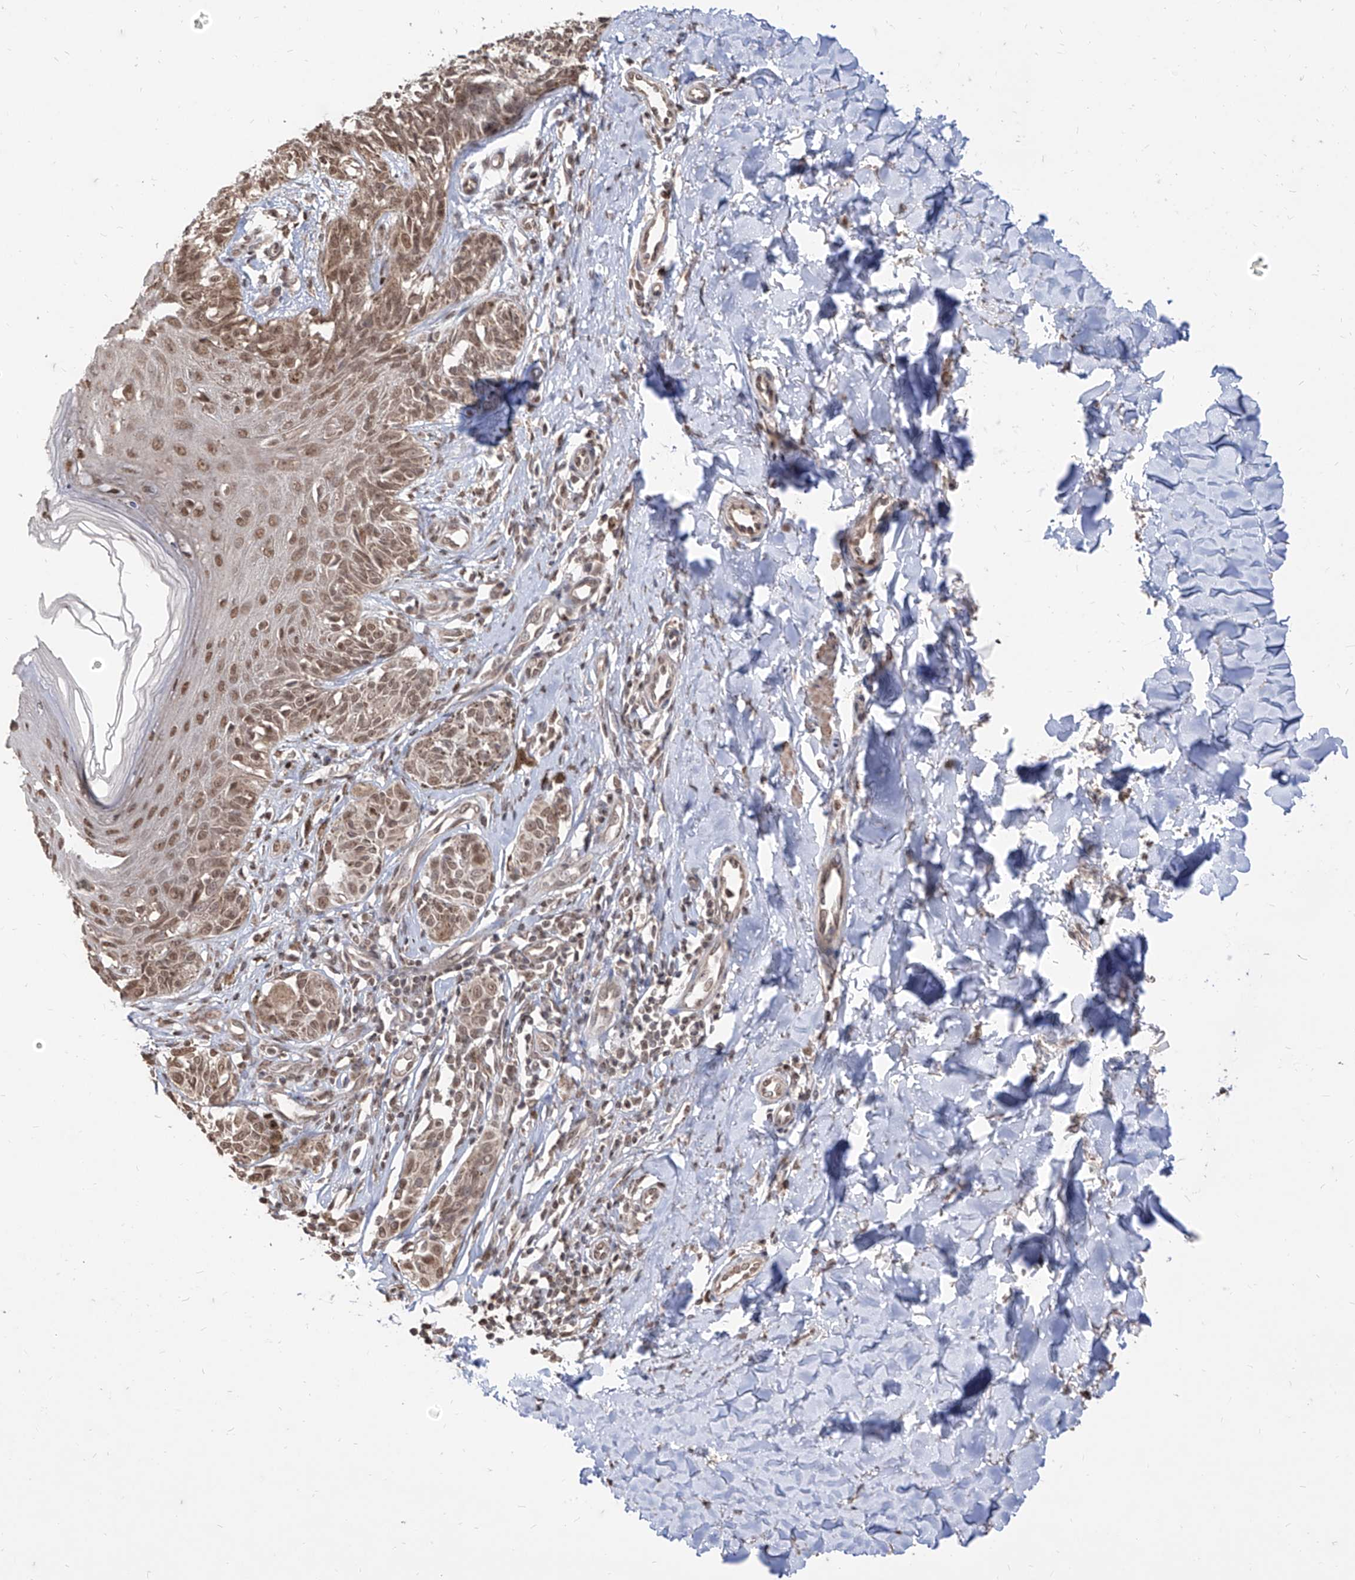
{"staining": {"intensity": "moderate", "quantity": ">75%", "location": "nuclear"}, "tissue": "melanoma", "cell_type": "Tumor cells", "image_type": "cancer", "snomed": [{"axis": "morphology", "description": "Malignant melanoma, NOS"}, {"axis": "topography", "description": "Skin"}], "caption": "Protein expression by IHC shows moderate nuclear expression in approximately >75% of tumor cells in melanoma.", "gene": "C8orf82", "patient": {"sex": "male", "age": 53}}